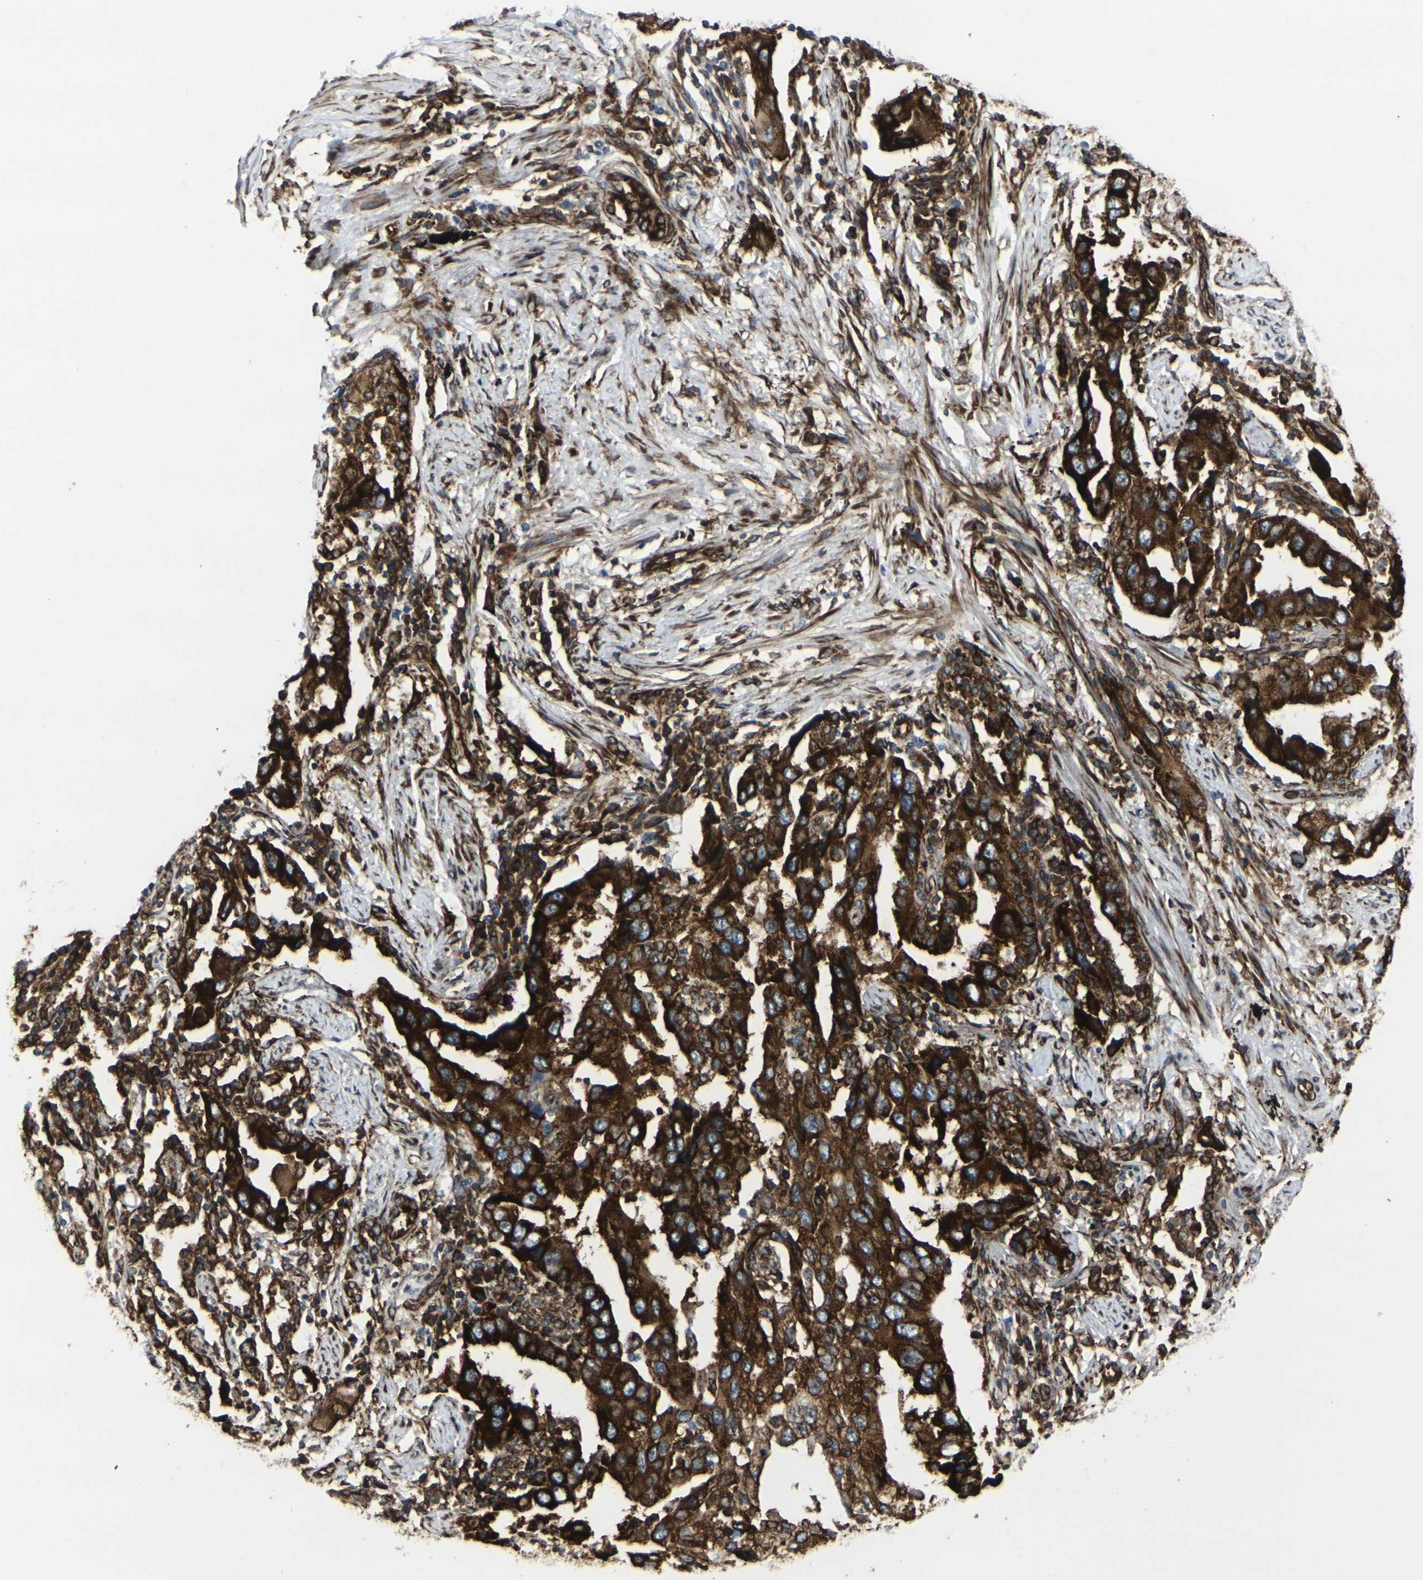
{"staining": {"intensity": "strong", "quantity": ">75%", "location": "cytoplasmic/membranous"}, "tissue": "lung cancer", "cell_type": "Tumor cells", "image_type": "cancer", "snomed": [{"axis": "morphology", "description": "Adenocarcinoma, NOS"}, {"axis": "topography", "description": "Lung"}], "caption": "This histopathology image demonstrates lung adenocarcinoma stained with immunohistochemistry to label a protein in brown. The cytoplasmic/membranous of tumor cells show strong positivity for the protein. Nuclei are counter-stained blue.", "gene": "MARCHF2", "patient": {"sex": "female", "age": 65}}